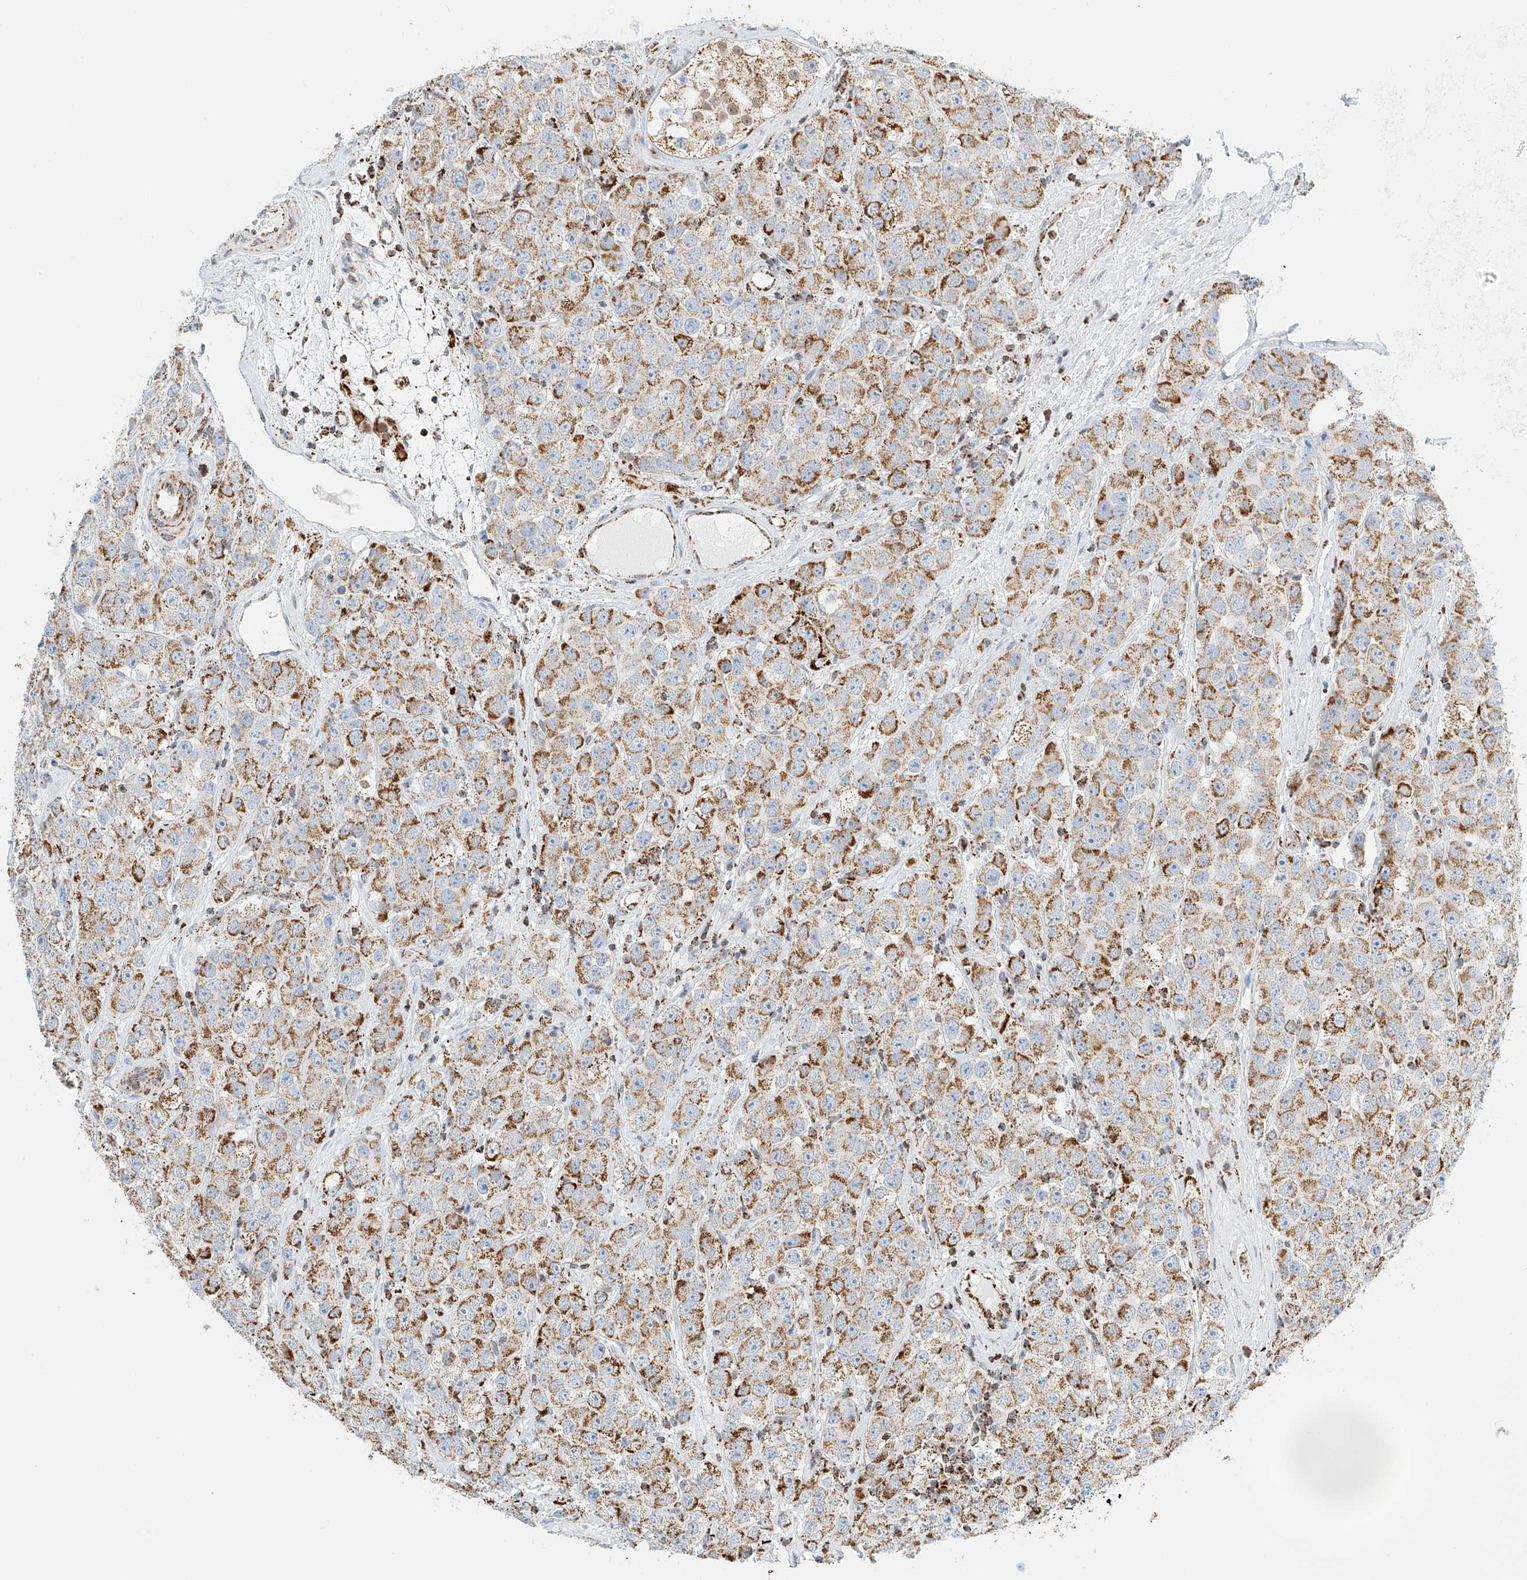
{"staining": {"intensity": "moderate", "quantity": ">75%", "location": "cytoplasmic/membranous"}, "tissue": "testis cancer", "cell_type": "Tumor cells", "image_type": "cancer", "snomed": [{"axis": "morphology", "description": "Seminoma, NOS"}, {"axis": "topography", "description": "Testis"}], "caption": "Testis seminoma stained with DAB (3,3'-diaminobenzidine) immunohistochemistry (IHC) displays medium levels of moderate cytoplasmic/membranous staining in approximately >75% of tumor cells.", "gene": "PPA2", "patient": {"sex": "male", "age": 28}}